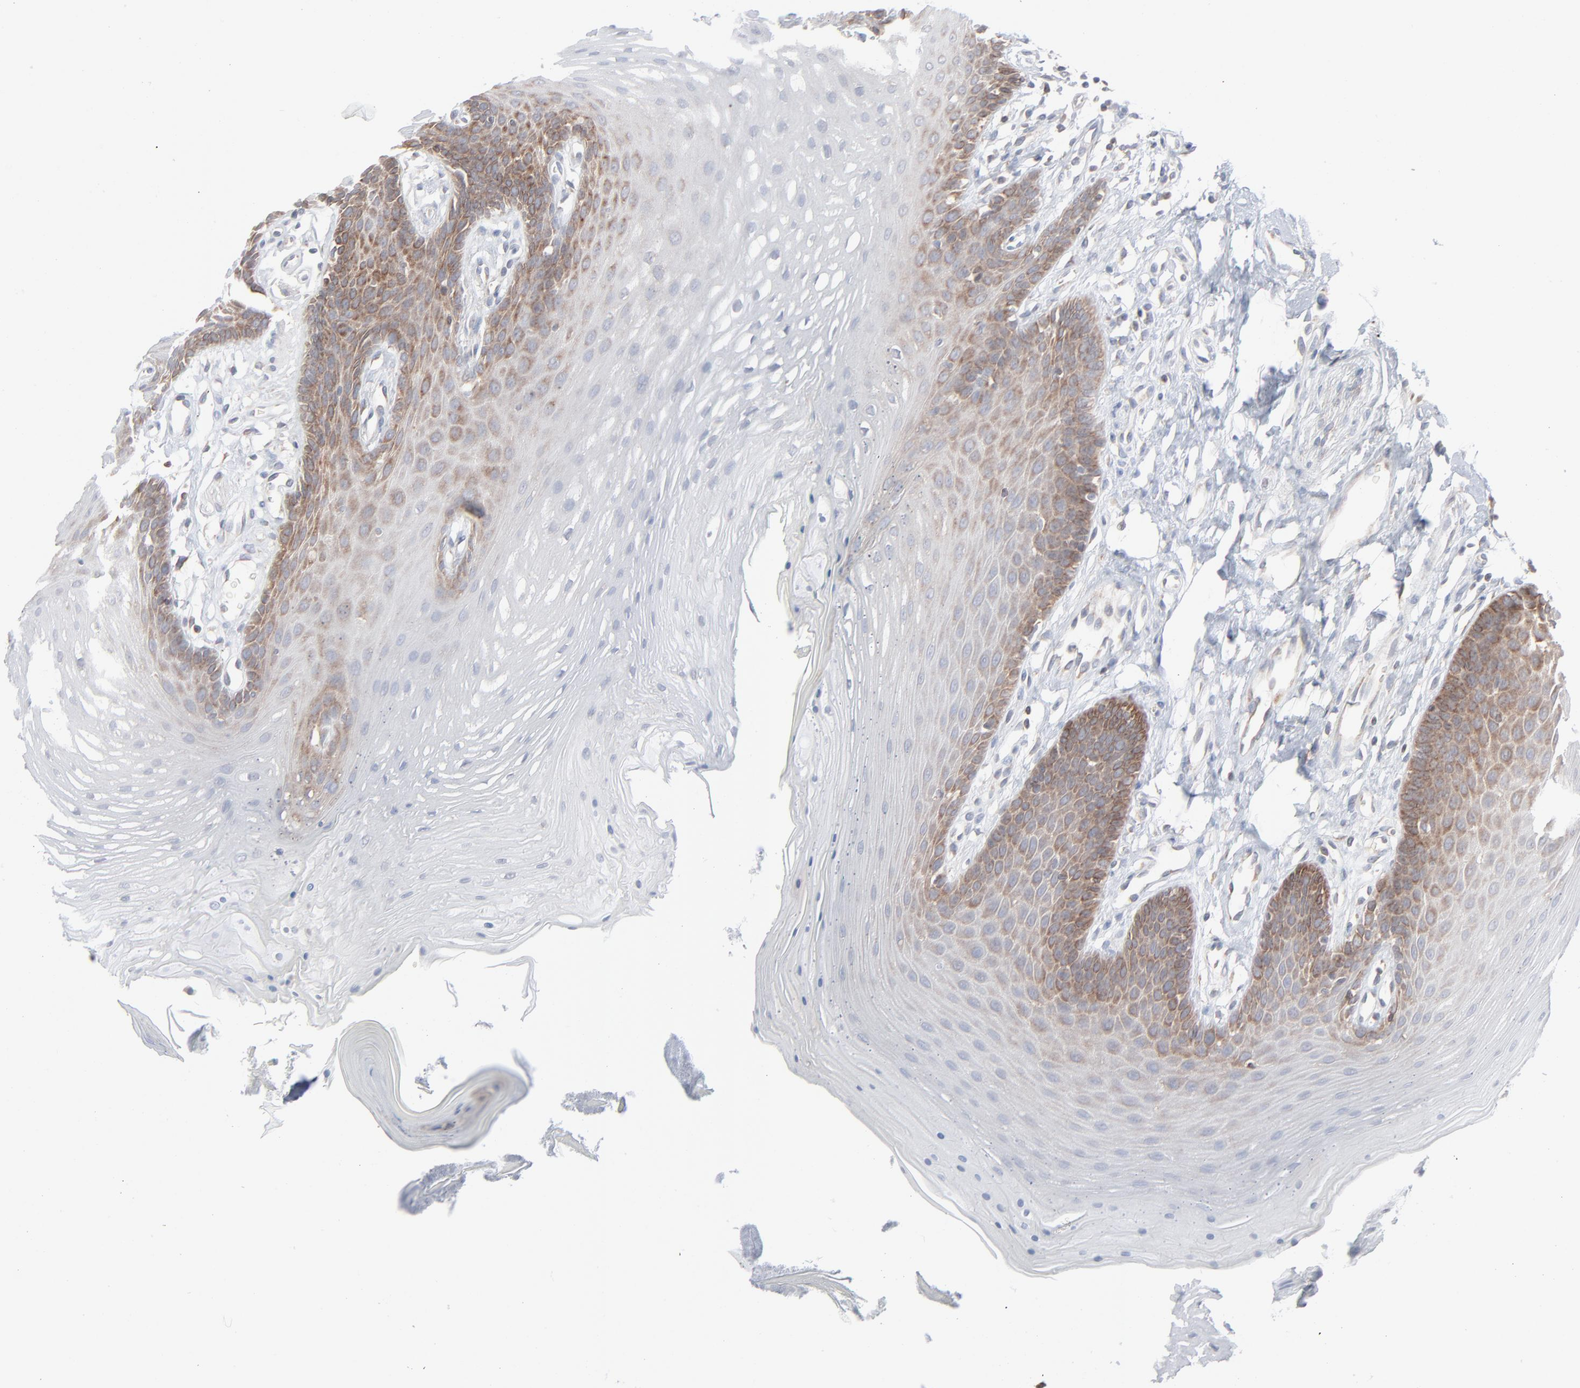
{"staining": {"intensity": "weak", "quantity": "25%-75%", "location": "cytoplasmic/membranous"}, "tissue": "oral mucosa", "cell_type": "Squamous epithelial cells", "image_type": "normal", "snomed": [{"axis": "morphology", "description": "Normal tissue, NOS"}, {"axis": "topography", "description": "Oral tissue"}], "caption": "Squamous epithelial cells show low levels of weak cytoplasmic/membranous positivity in about 25%-75% of cells in unremarkable oral mucosa. (Stains: DAB (3,3'-diaminobenzidine) in brown, nuclei in blue, Microscopy: brightfield microscopy at high magnification).", "gene": "KDSR", "patient": {"sex": "male", "age": 62}}